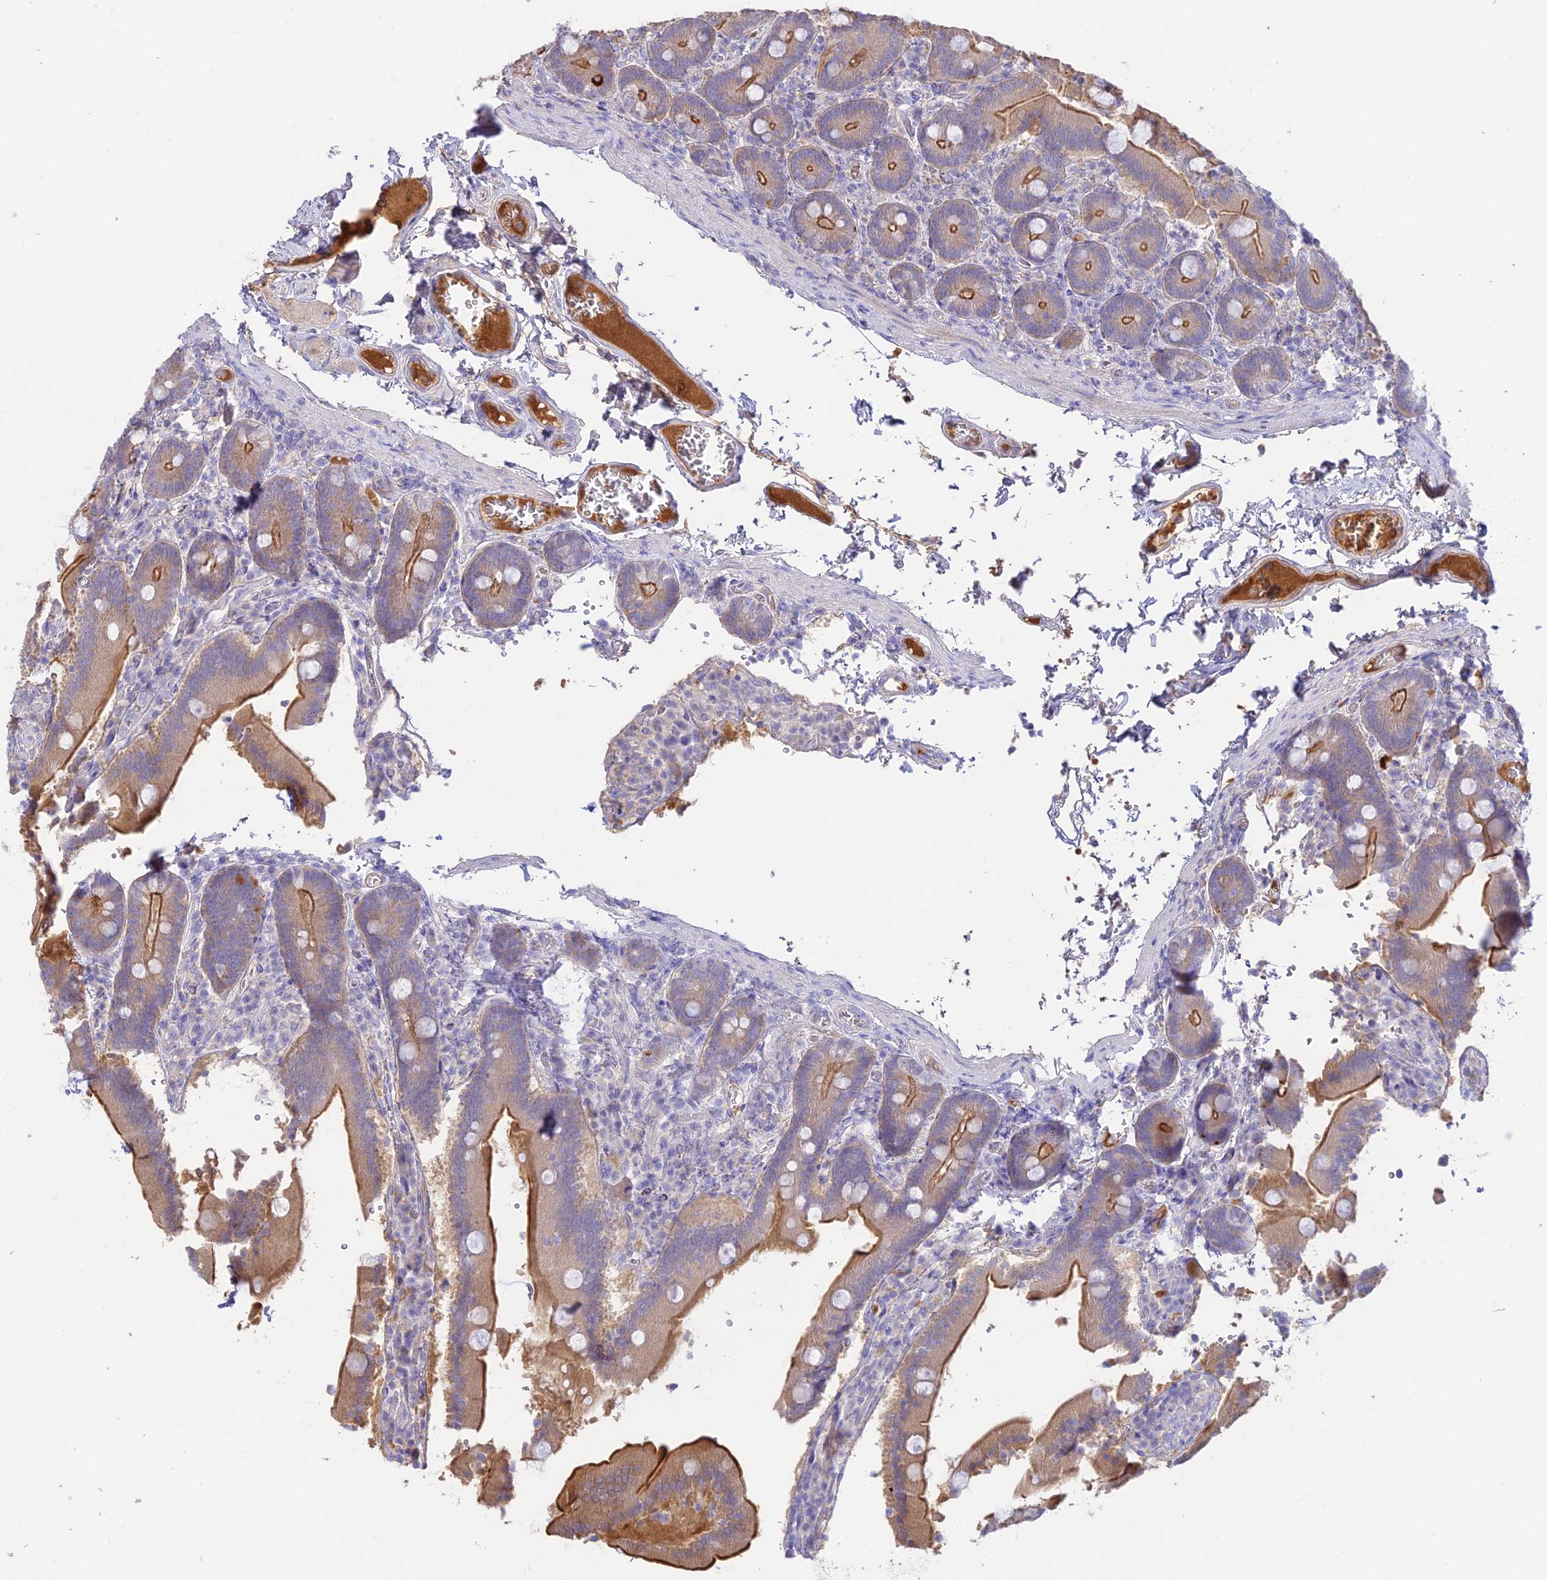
{"staining": {"intensity": "moderate", "quantity": "25%-75%", "location": "cytoplasmic/membranous"}, "tissue": "duodenum", "cell_type": "Glandular cells", "image_type": "normal", "snomed": [{"axis": "morphology", "description": "Normal tissue, NOS"}, {"axis": "topography", "description": "Duodenum"}], "caption": "An IHC micrograph of benign tissue is shown. Protein staining in brown shows moderate cytoplasmic/membranous positivity in duodenum within glandular cells.", "gene": "NLRP9", "patient": {"sex": "female", "age": 62}}